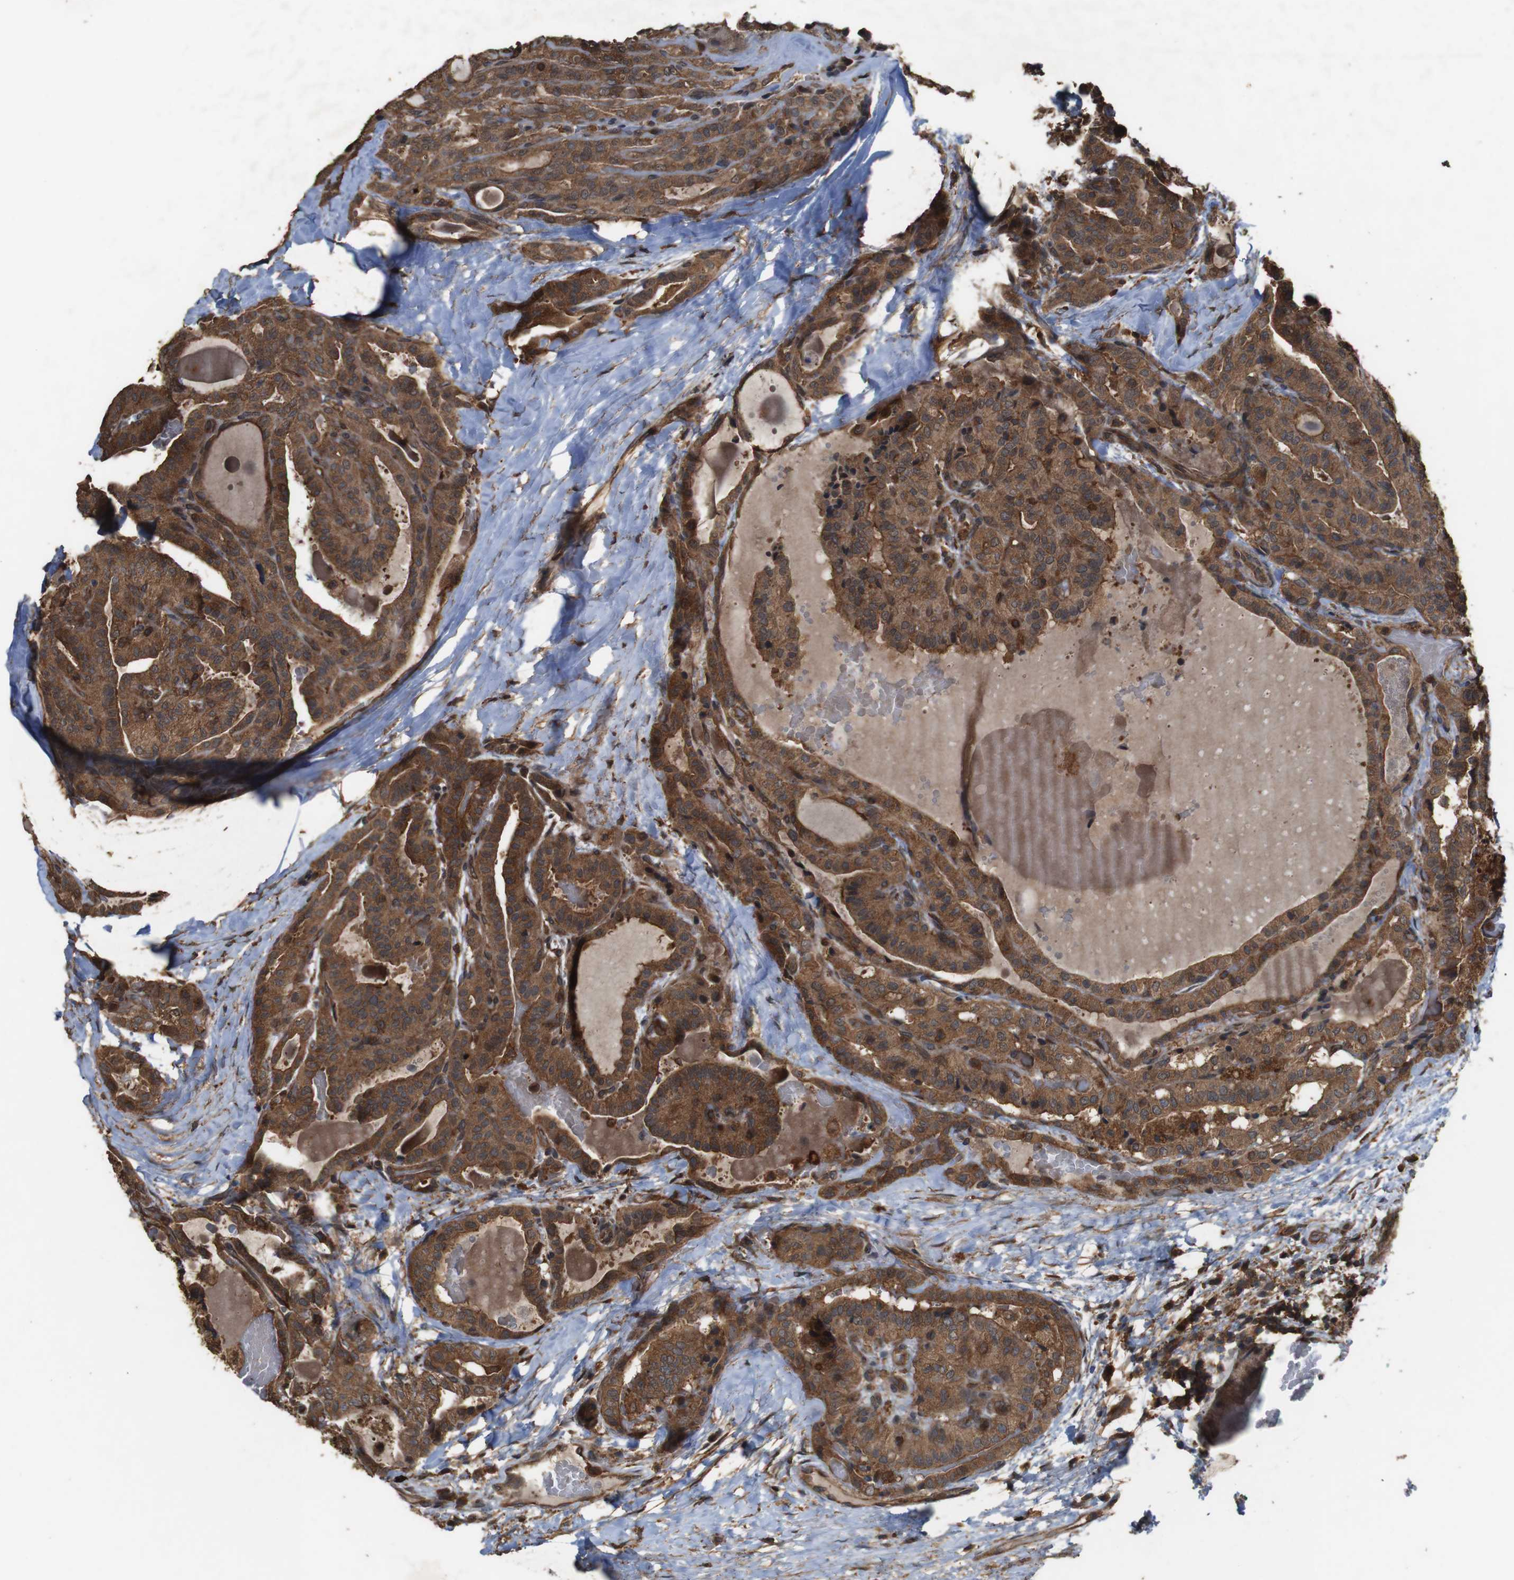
{"staining": {"intensity": "strong", "quantity": ">75%", "location": "cytoplasmic/membranous"}, "tissue": "thyroid cancer", "cell_type": "Tumor cells", "image_type": "cancer", "snomed": [{"axis": "morphology", "description": "Papillary adenocarcinoma, NOS"}, {"axis": "topography", "description": "Thyroid gland"}], "caption": "Thyroid papillary adenocarcinoma stained with a brown dye displays strong cytoplasmic/membranous positive staining in approximately >75% of tumor cells.", "gene": "BAG4", "patient": {"sex": "male", "age": 77}}